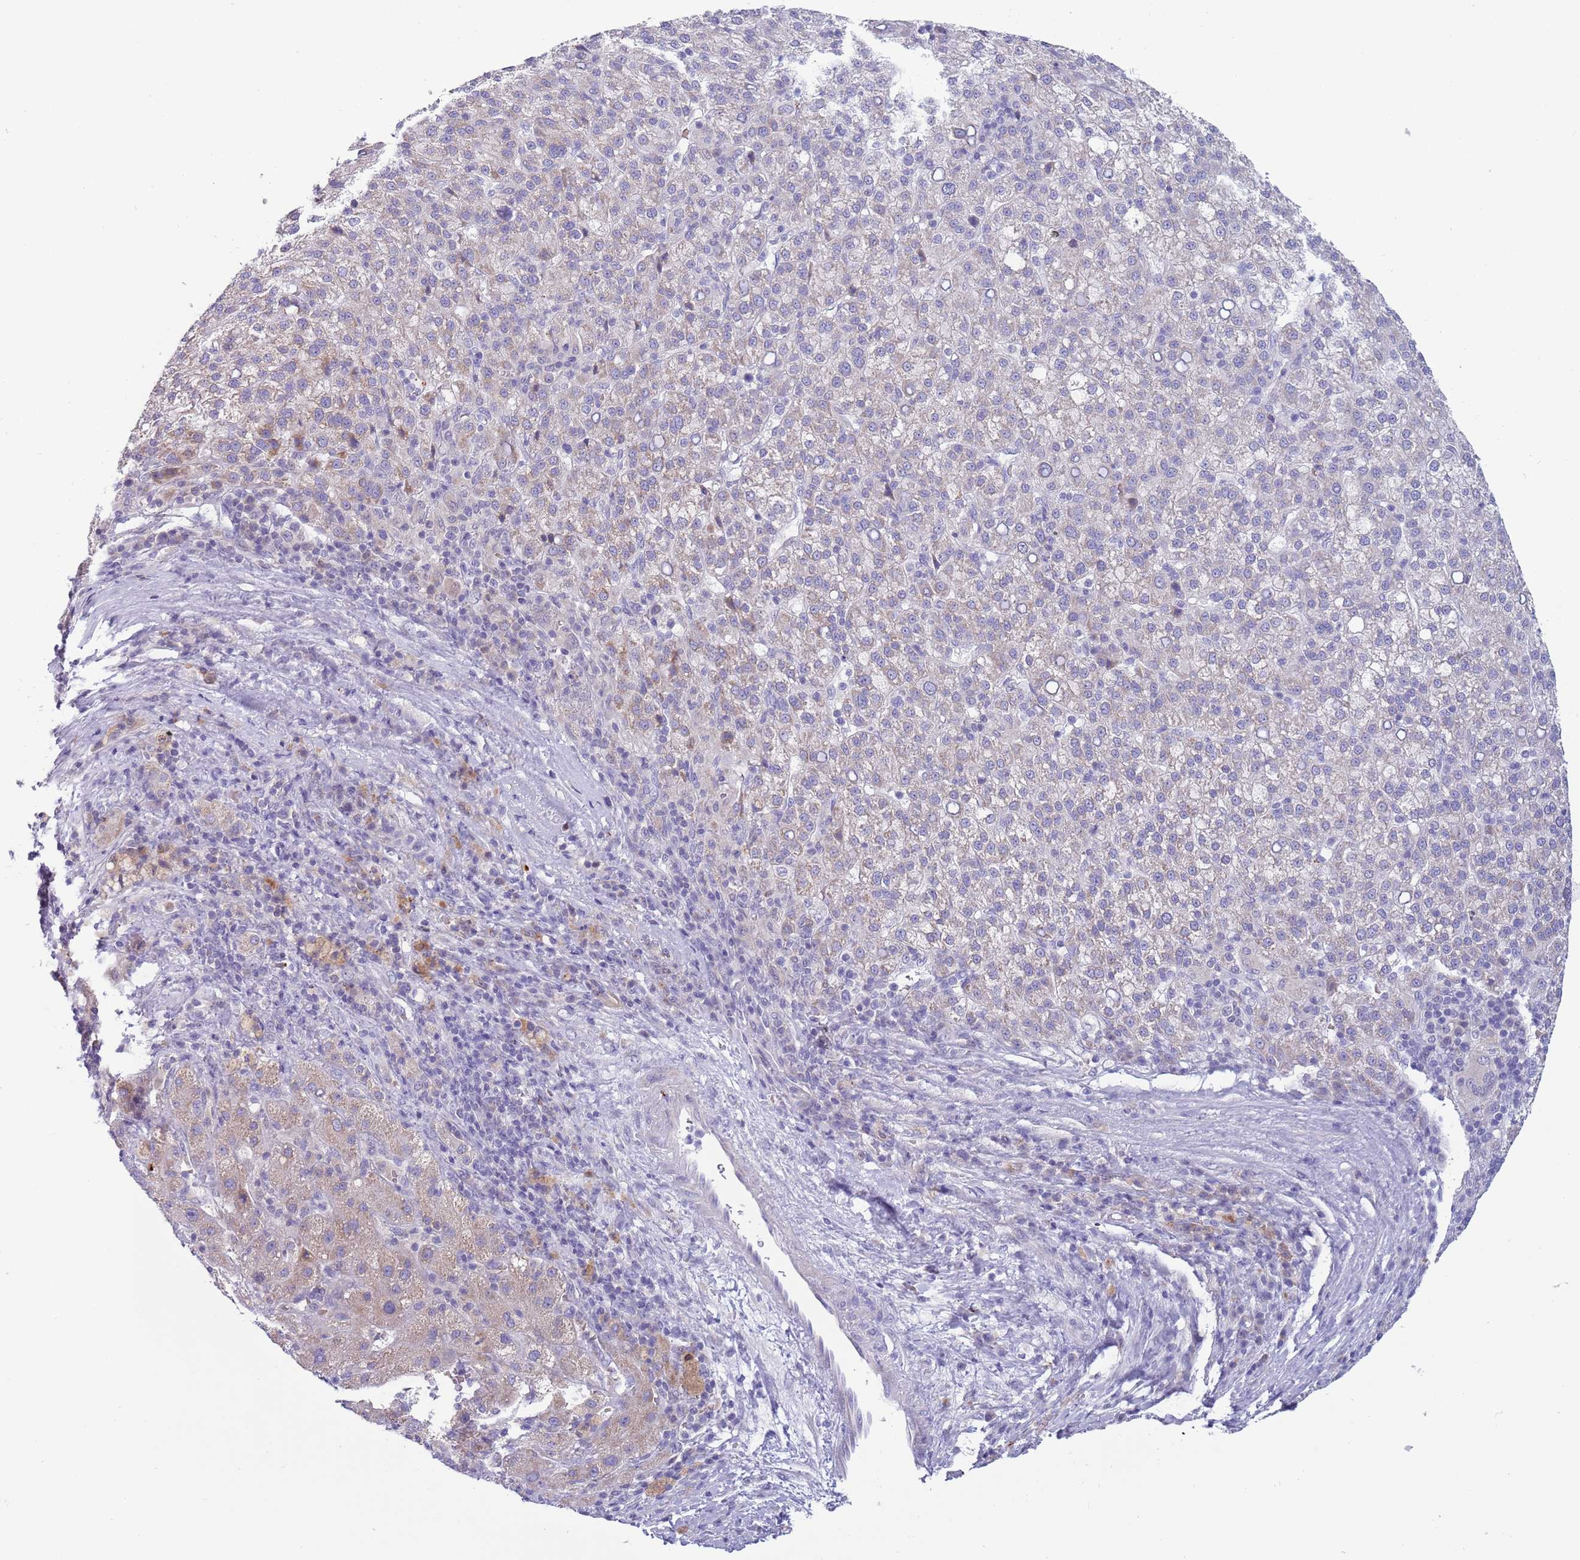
{"staining": {"intensity": "moderate", "quantity": "<25%", "location": "cytoplasmic/membranous"}, "tissue": "liver cancer", "cell_type": "Tumor cells", "image_type": "cancer", "snomed": [{"axis": "morphology", "description": "Carcinoma, Hepatocellular, NOS"}, {"axis": "topography", "description": "Liver"}], "caption": "Brown immunohistochemical staining in liver cancer displays moderate cytoplasmic/membranous expression in about <25% of tumor cells.", "gene": "DDHD1", "patient": {"sex": "female", "age": 58}}